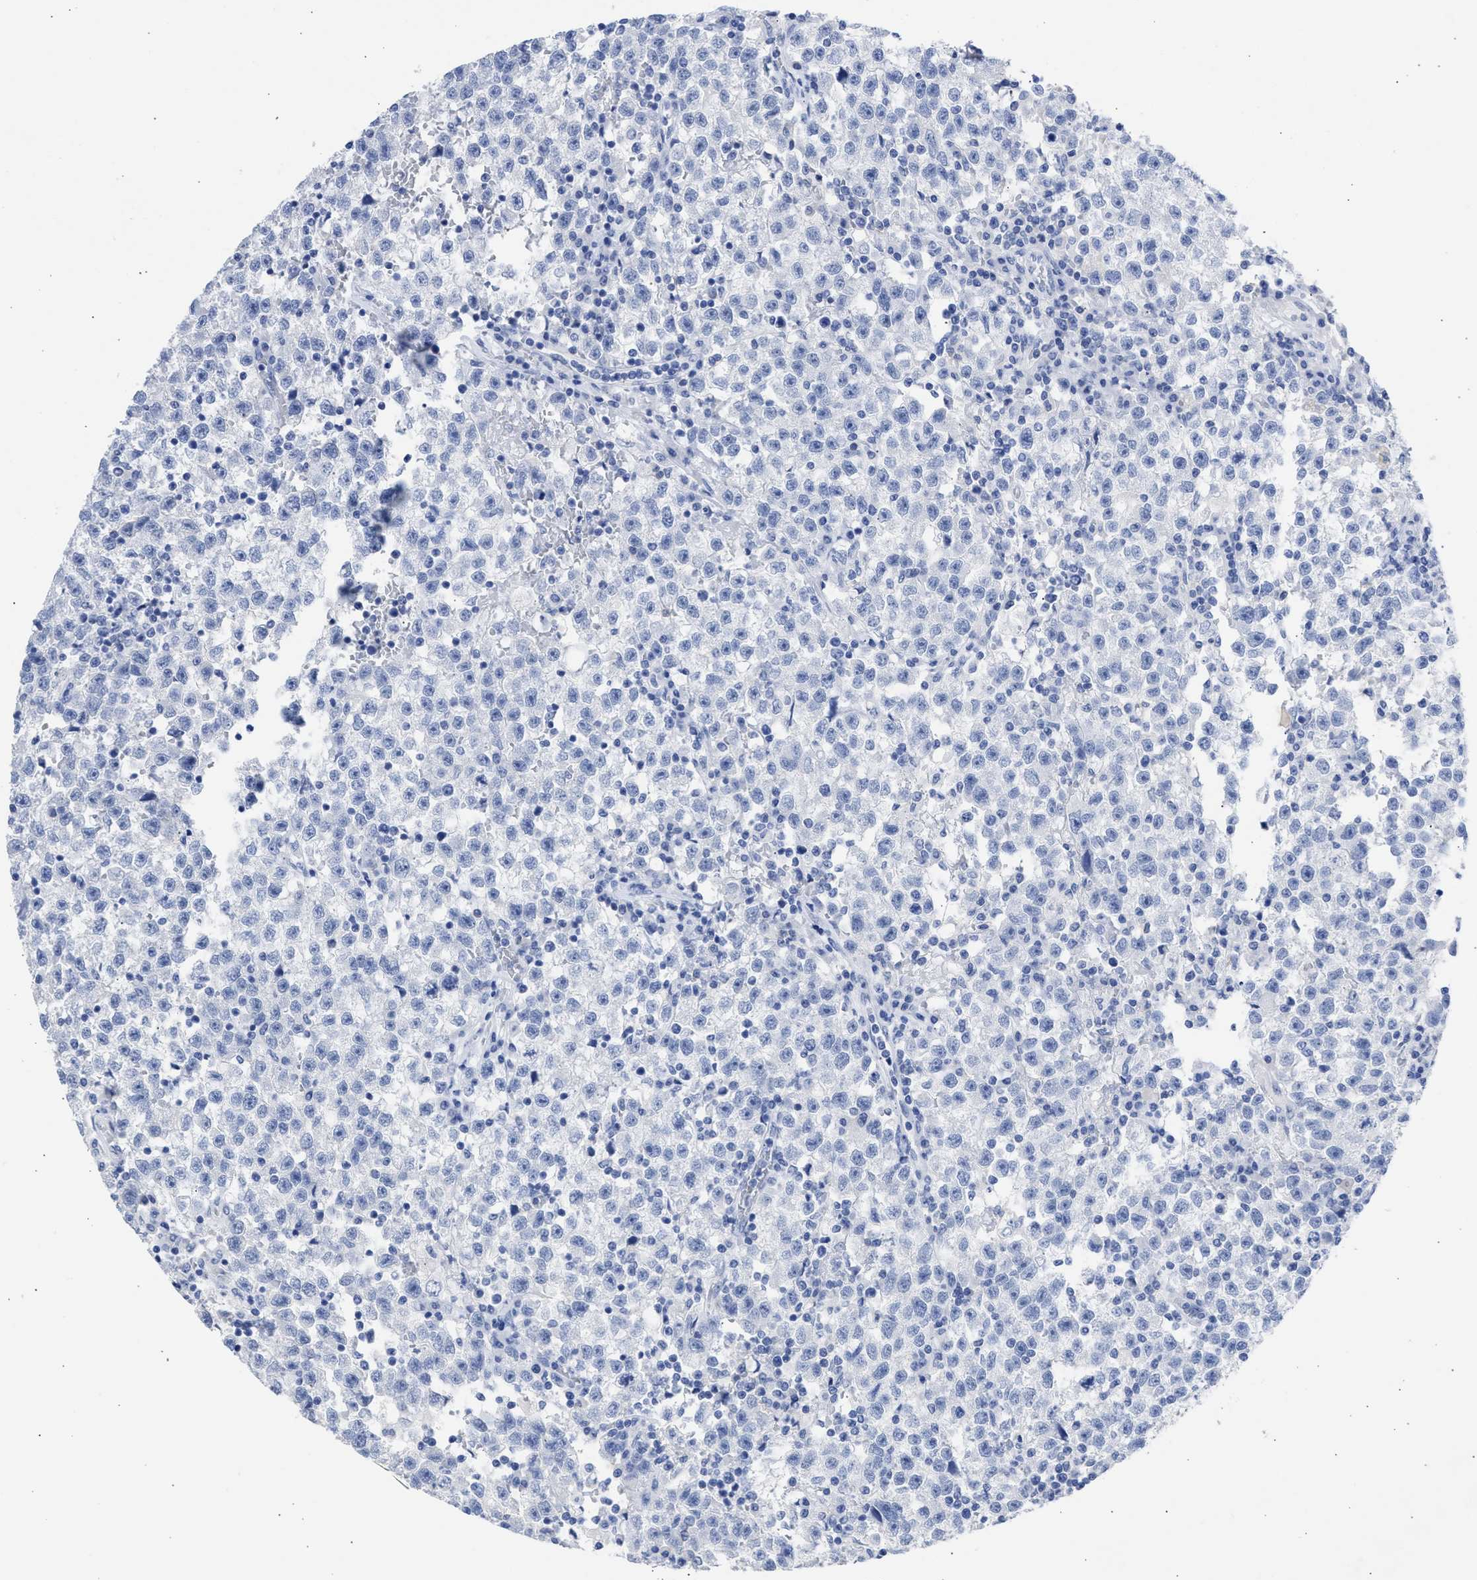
{"staining": {"intensity": "negative", "quantity": "none", "location": "none"}, "tissue": "testis cancer", "cell_type": "Tumor cells", "image_type": "cancer", "snomed": [{"axis": "morphology", "description": "Seminoma, NOS"}, {"axis": "topography", "description": "Testis"}], "caption": "An immunohistochemistry (IHC) photomicrograph of seminoma (testis) is shown. There is no staining in tumor cells of seminoma (testis).", "gene": "NCAM1", "patient": {"sex": "male", "age": 22}}